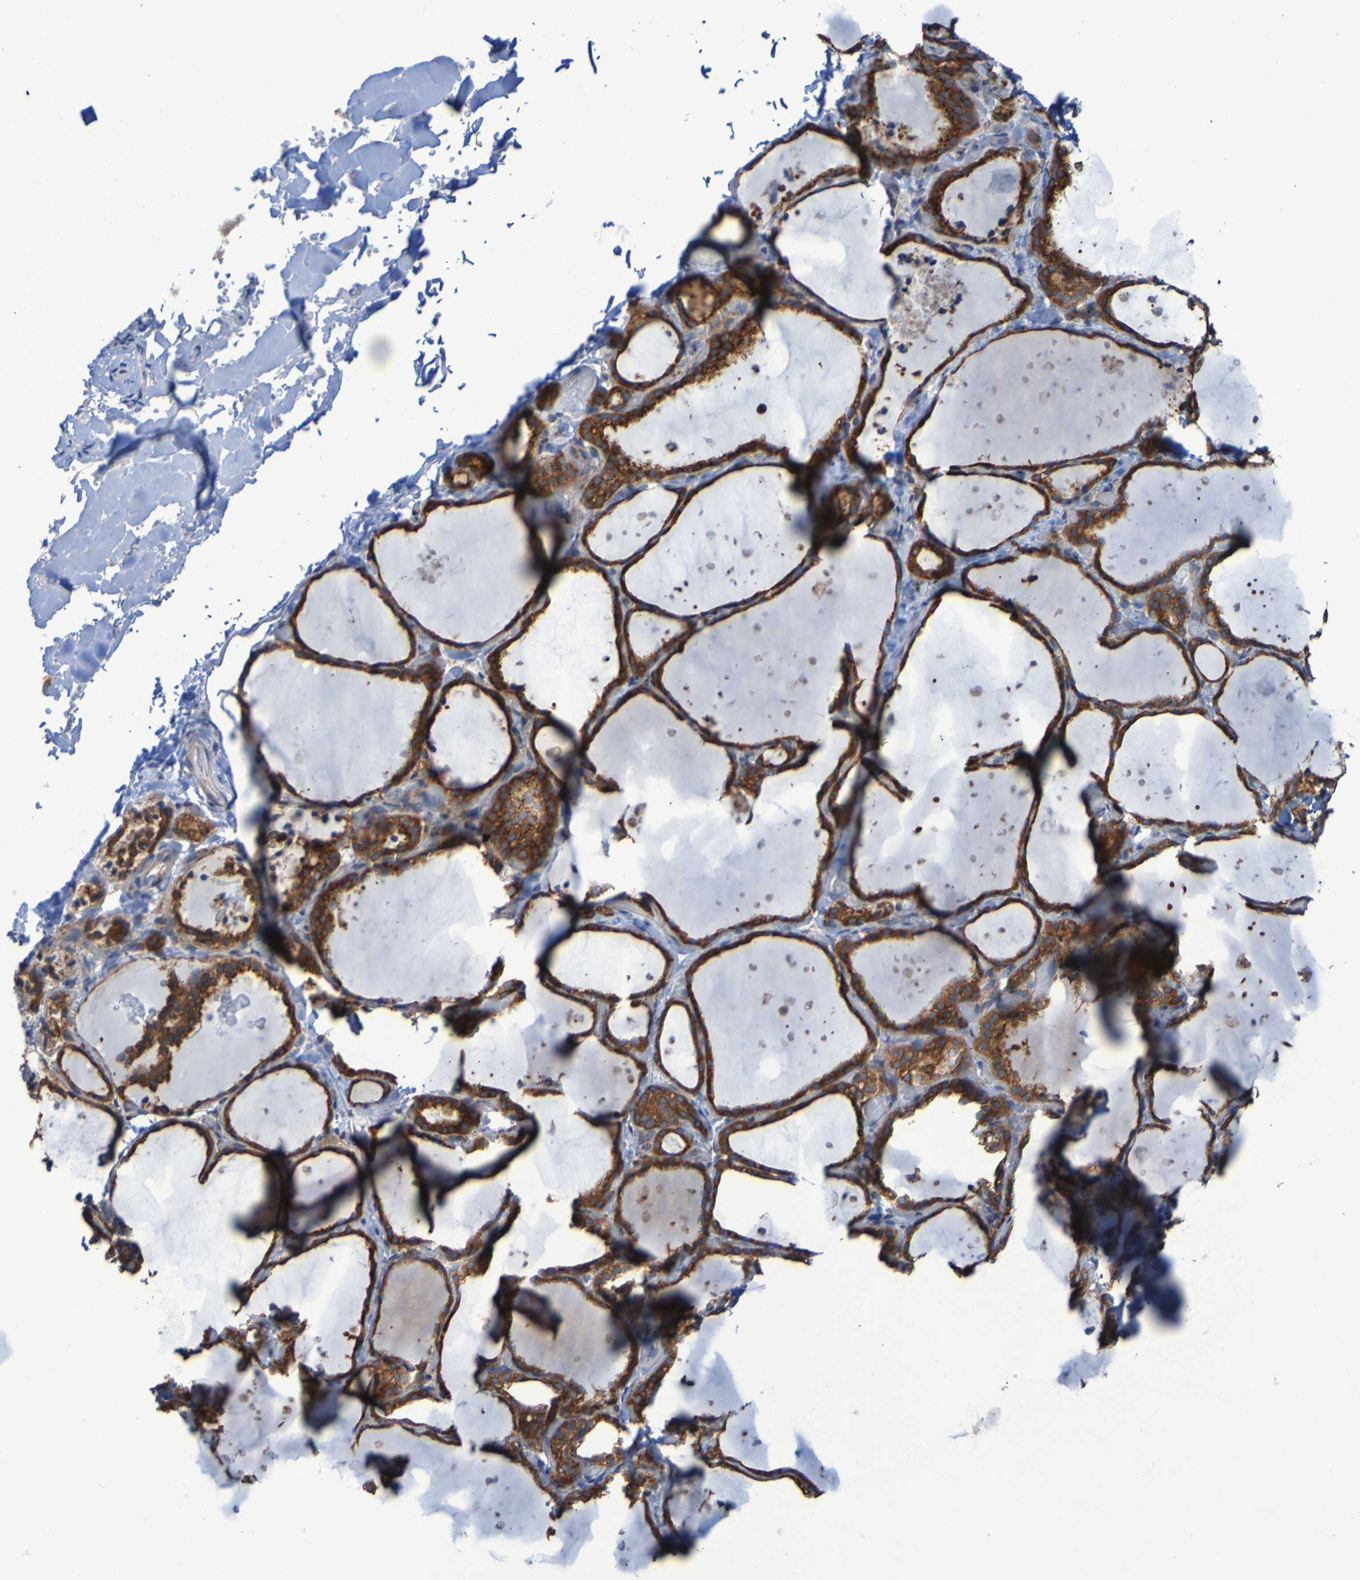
{"staining": {"intensity": "strong", "quantity": ">75%", "location": "cytoplasmic/membranous"}, "tissue": "thyroid gland", "cell_type": "Glandular cells", "image_type": "normal", "snomed": [{"axis": "morphology", "description": "Normal tissue, NOS"}, {"axis": "topography", "description": "Thyroid gland"}], "caption": "IHC image of normal human thyroid gland stained for a protein (brown), which shows high levels of strong cytoplasmic/membranous positivity in about >75% of glandular cells.", "gene": "FKBP3", "patient": {"sex": "female", "age": 44}}